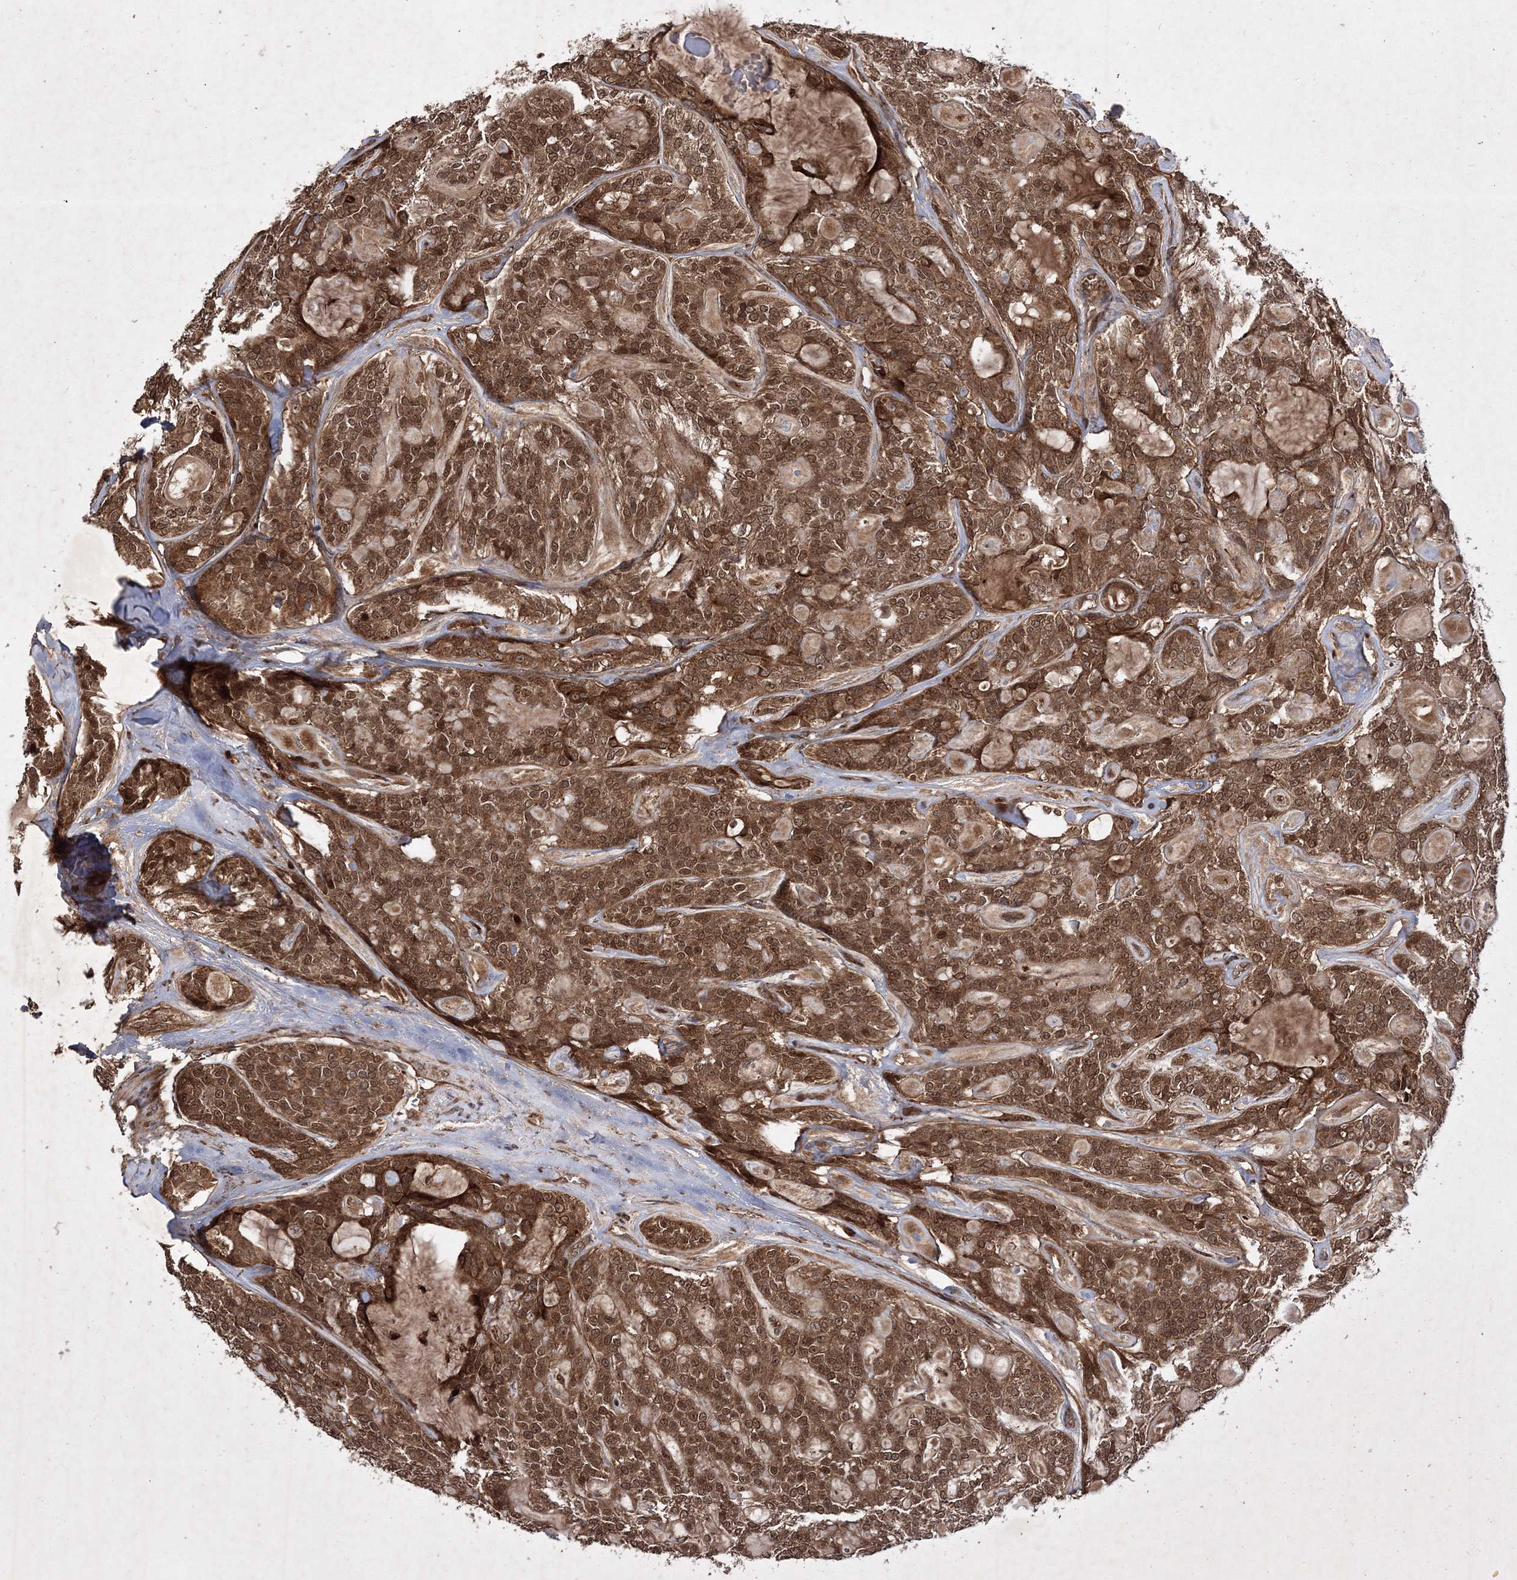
{"staining": {"intensity": "moderate", "quantity": ">75%", "location": "cytoplasmic/membranous,nuclear"}, "tissue": "head and neck cancer", "cell_type": "Tumor cells", "image_type": "cancer", "snomed": [{"axis": "morphology", "description": "Adenocarcinoma, NOS"}, {"axis": "topography", "description": "Head-Neck"}], "caption": "Protein analysis of head and neck cancer (adenocarcinoma) tissue shows moderate cytoplasmic/membranous and nuclear expression in approximately >75% of tumor cells.", "gene": "DNAJC13", "patient": {"sex": "male", "age": 66}}